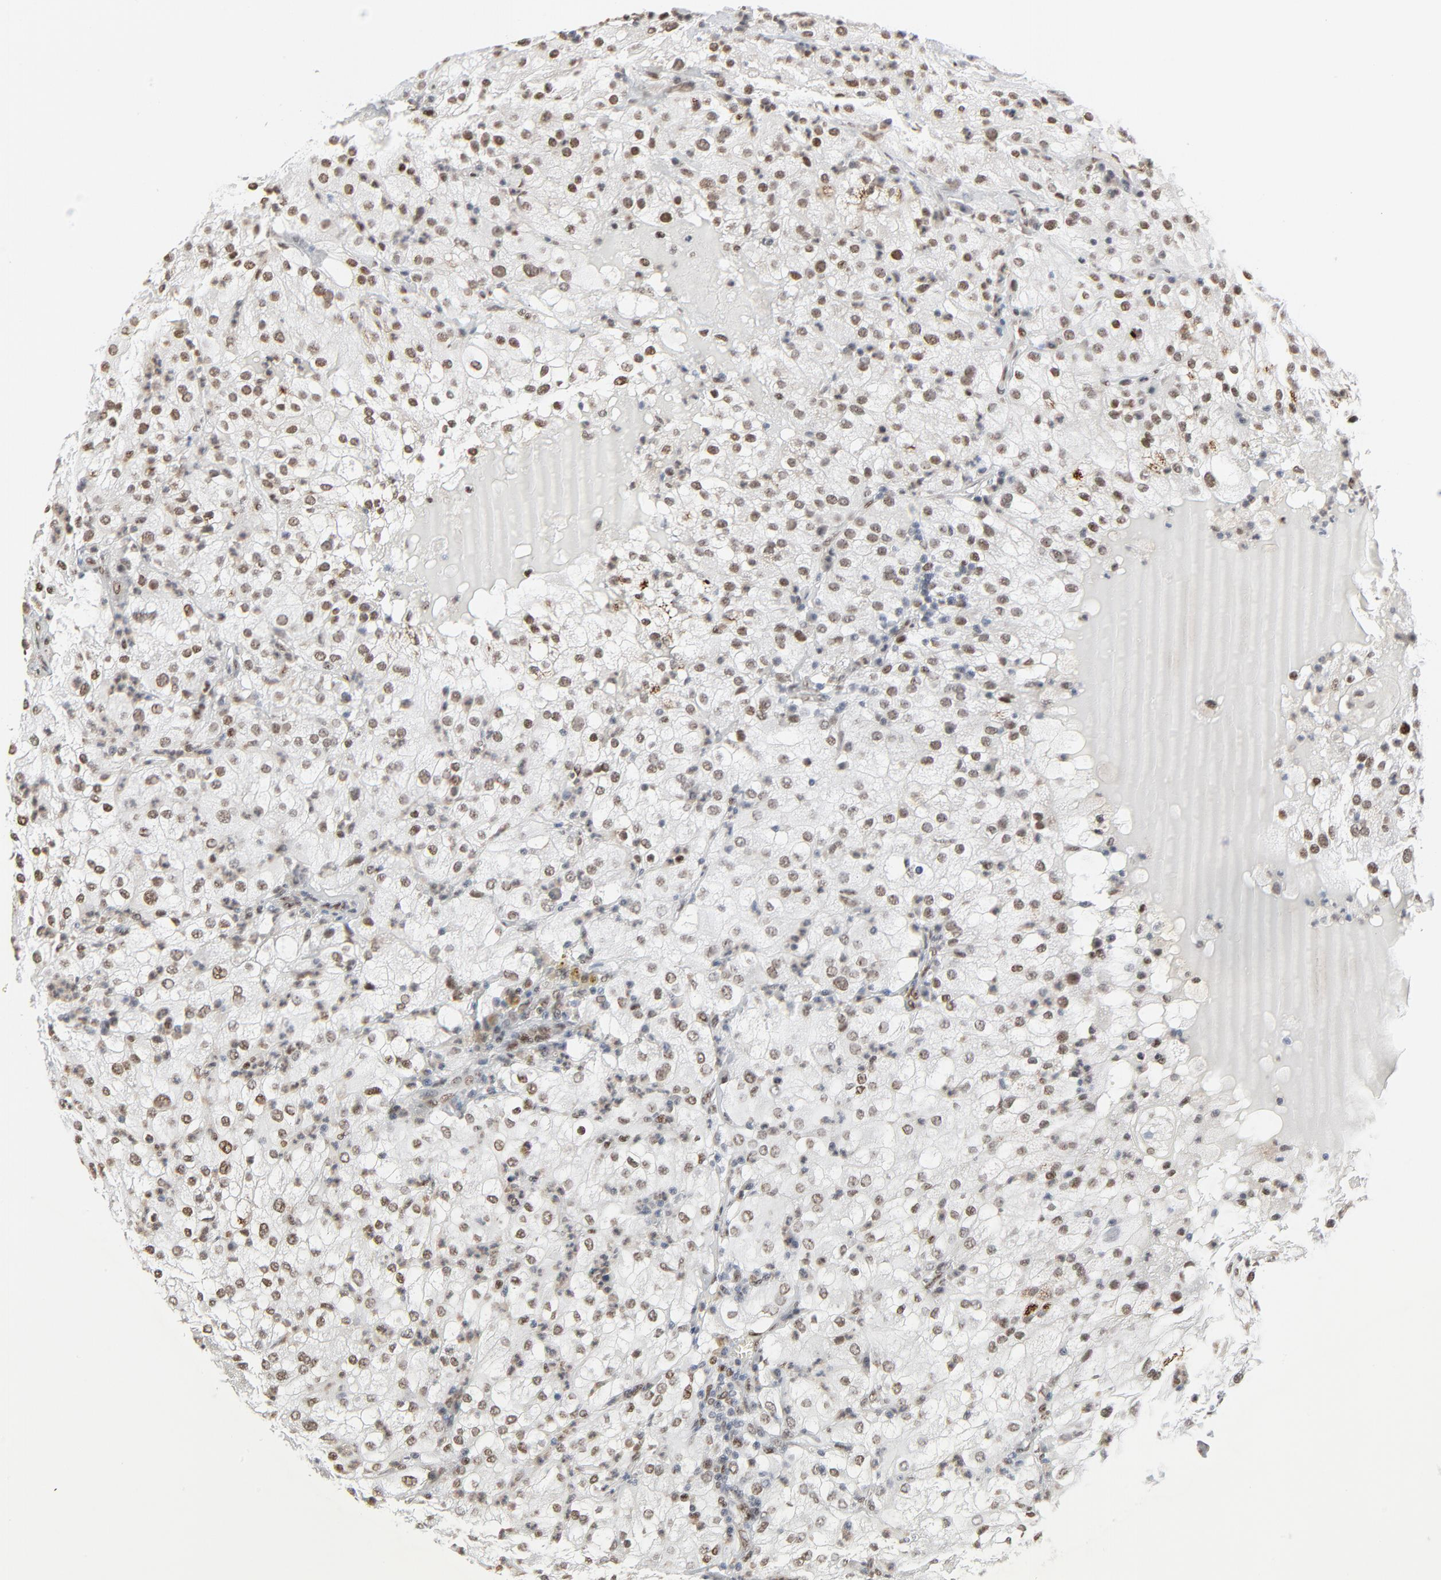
{"staining": {"intensity": "moderate", "quantity": ">75%", "location": "nuclear"}, "tissue": "renal cancer", "cell_type": "Tumor cells", "image_type": "cancer", "snomed": [{"axis": "morphology", "description": "Adenocarcinoma, NOS"}, {"axis": "topography", "description": "Kidney"}], "caption": "Protein expression by IHC reveals moderate nuclear staining in approximately >75% of tumor cells in renal cancer.", "gene": "CUX1", "patient": {"sex": "male", "age": 59}}